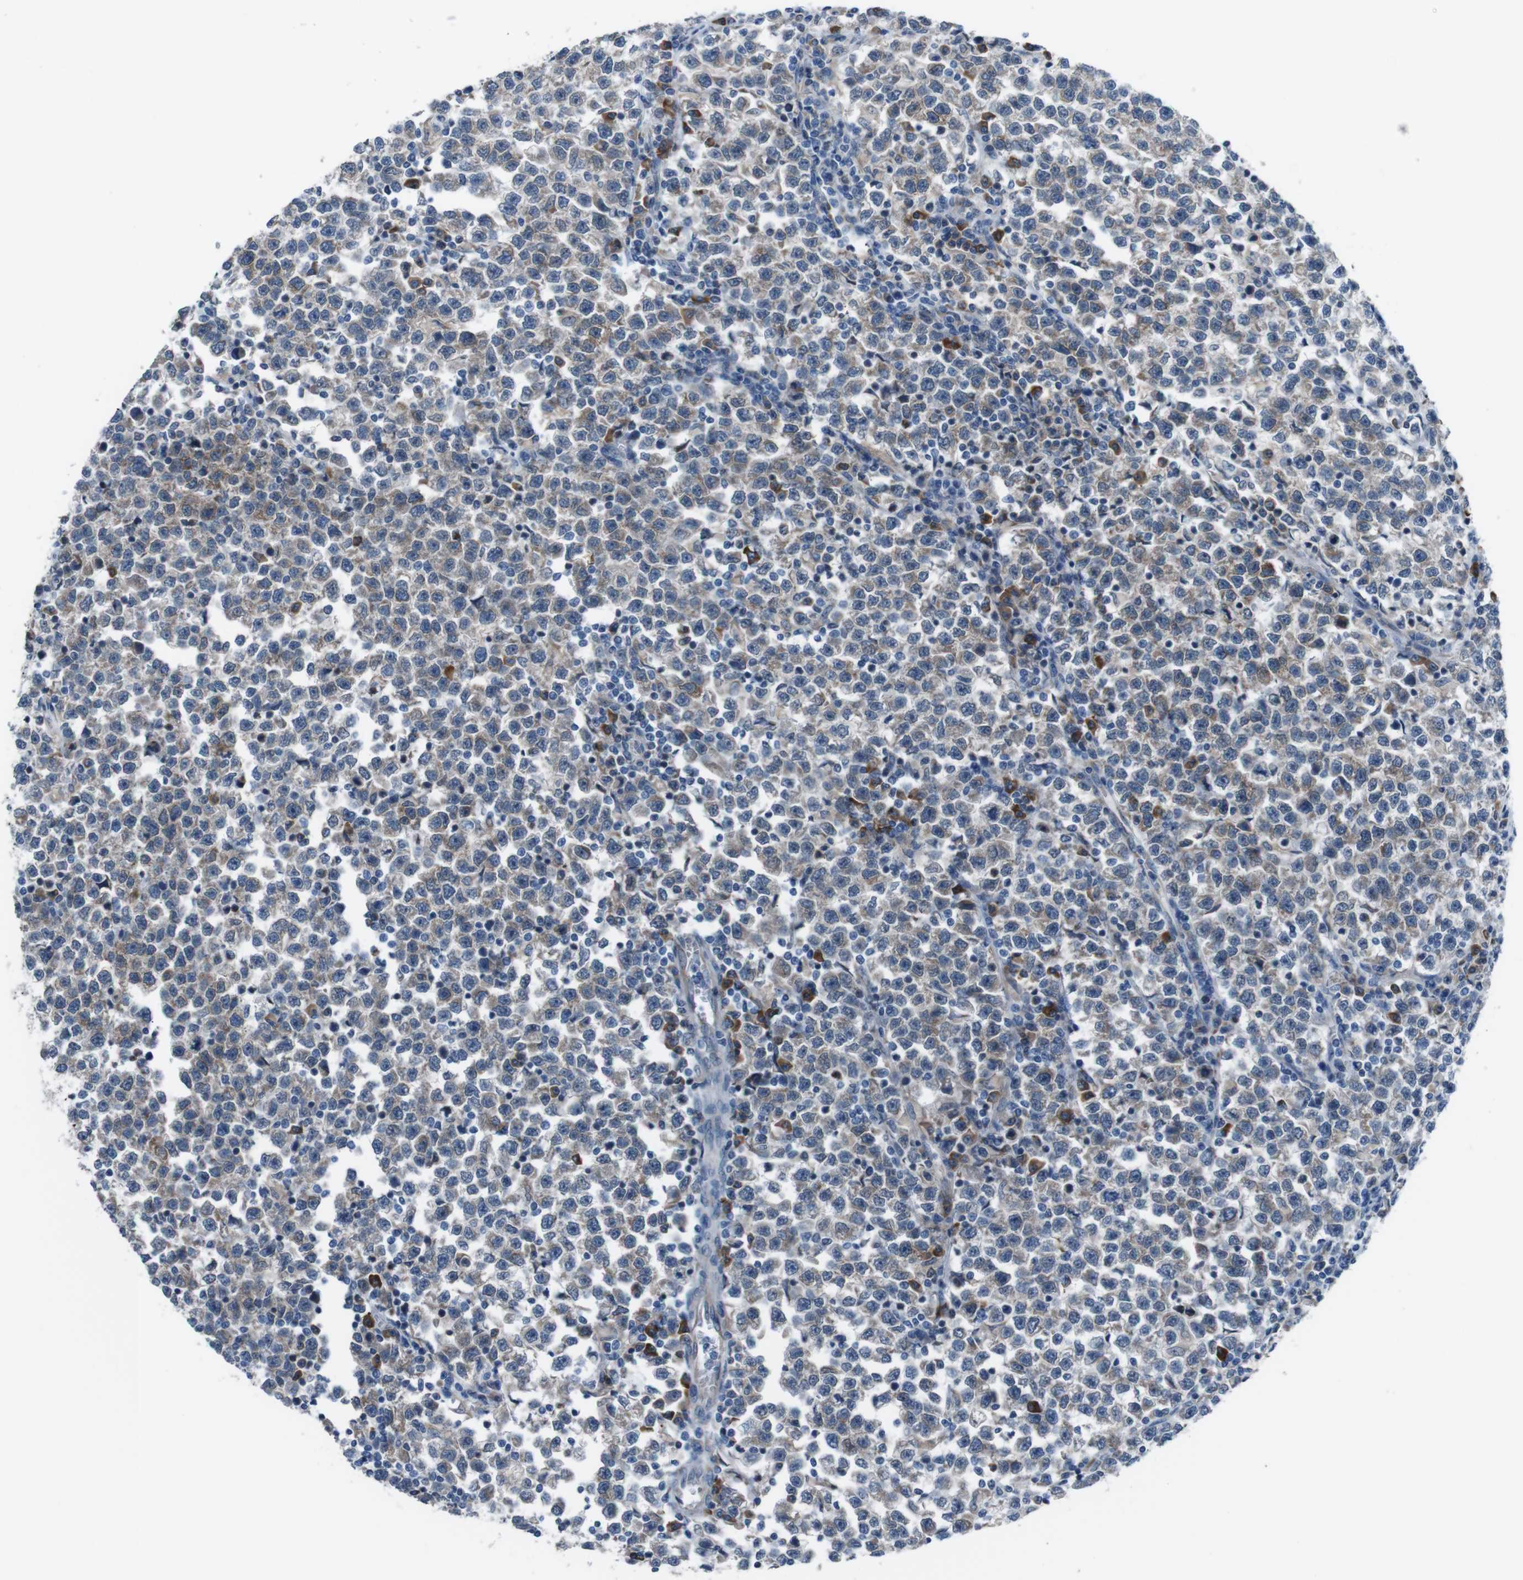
{"staining": {"intensity": "weak", "quantity": "25%-75%", "location": "cytoplasmic/membranous"}, "tissue": "testis cancer", "cell_type": "Tumor cells", "image_type": "cancer", "snomed": [{"axis": "morphology", "description": "Normal tissue, NOS"}, {"axis": "morphology", "description": "Seminoma, NOS"}, {"axis": "topography", "description": "Testis"}], "caption": "The image reveals staining of testis cancer, revealing weak cytoplasmic/membranous protein positivity (brown color) within tumor cells.", "gene": "CDH22", "patient": {"sex": "male", "age": 43}}